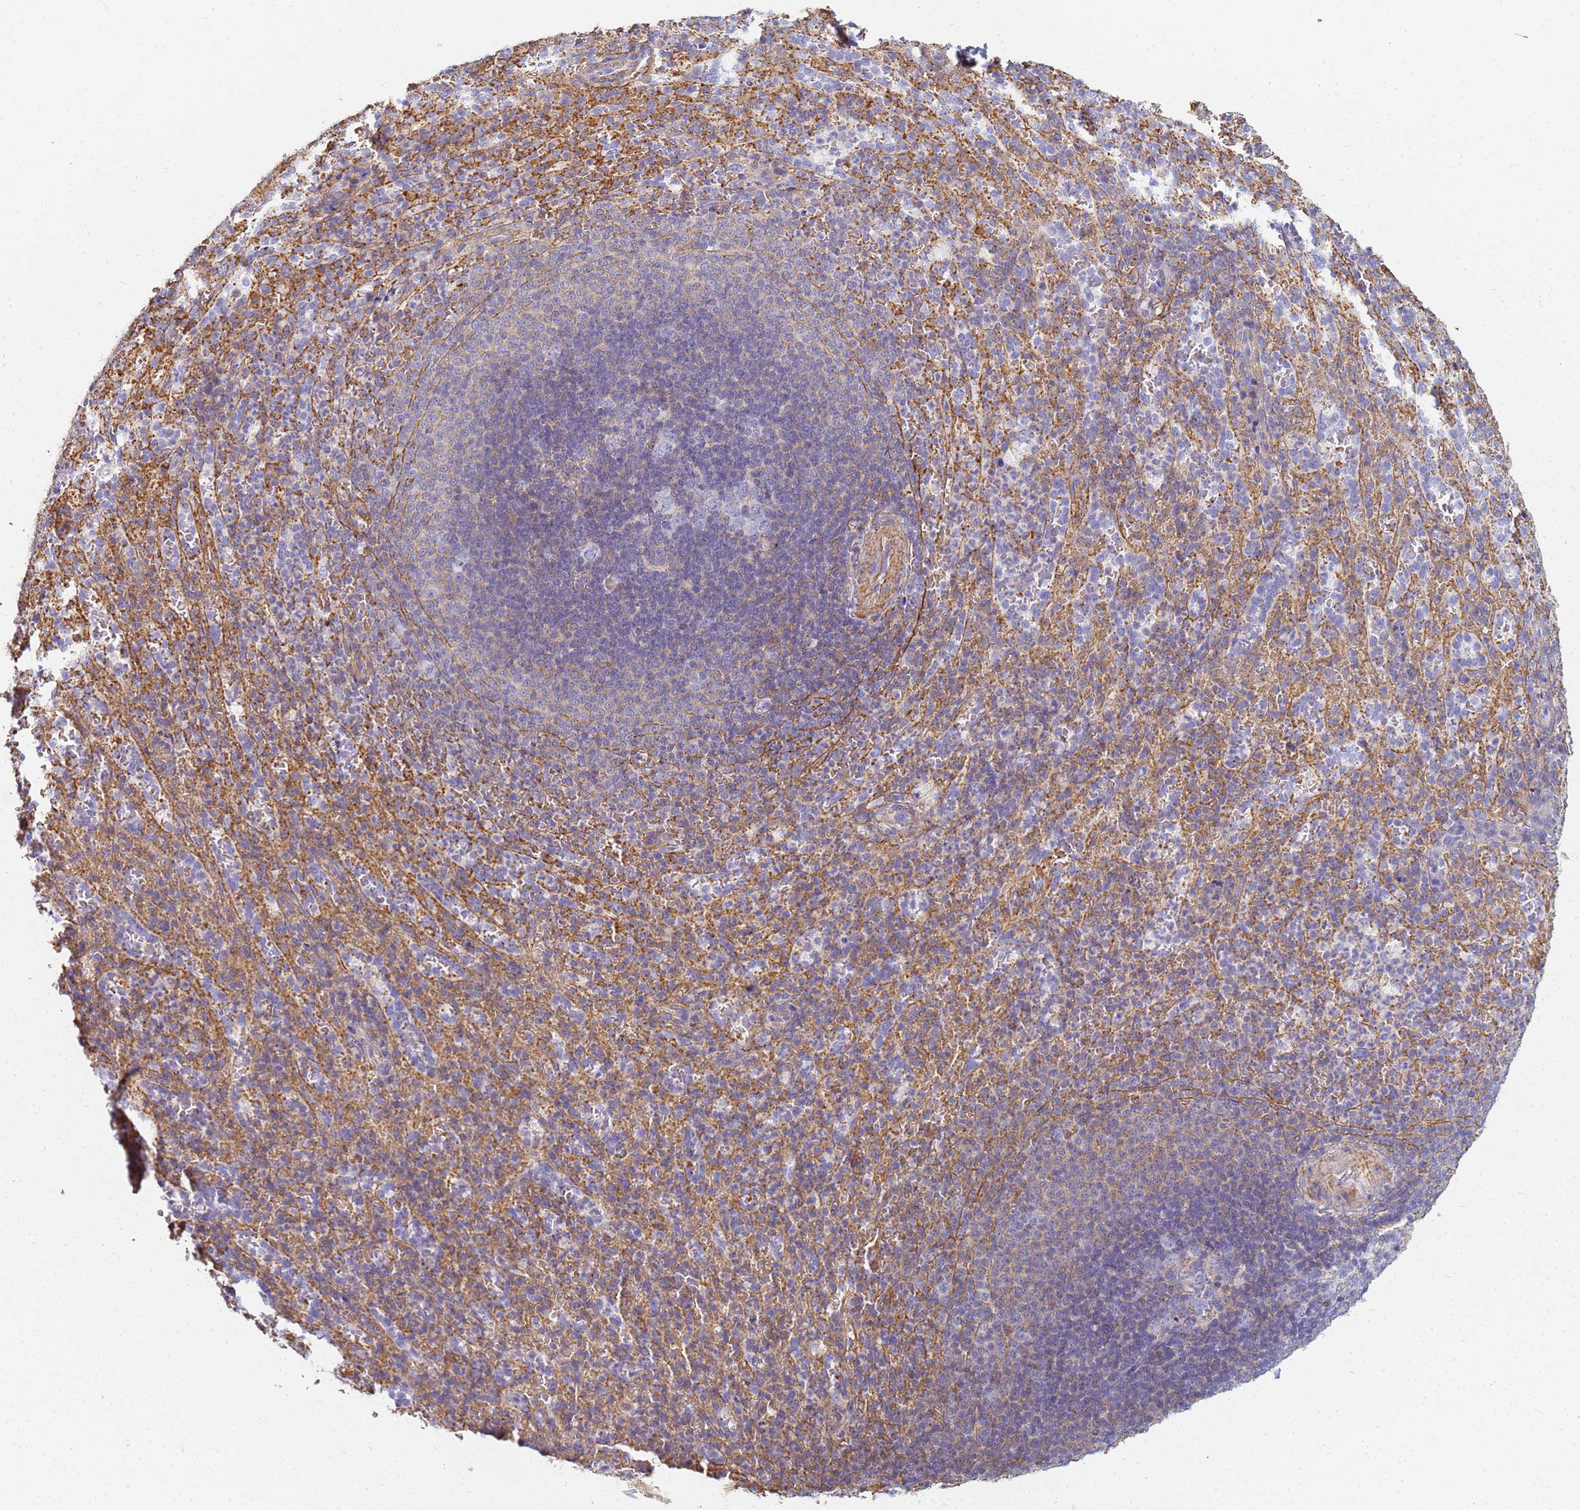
{"staining": {"intensity": "weak", "quantity": "25%-75%", "location": "cytoplasmic/membranous"}, "tissue": "spleen", "cell_type": "Cells in red pulp", "image_type": "normal", "snomed": [{"axis": "morphology", "description": "Normal tissue, NOS"}, {"axis": "topography", "description": "Spleen"}], "caption": "Immunohistochemistry (DAB (3,3'-diaminobenzidine)) staining of unremarkable human spleen demonstrates weak cytoplasmic/membranous protein staining in about 25%-75% of cells in red pulp.", "gene": "TPM1", "patient": {"sex": "female", "age": 21}}